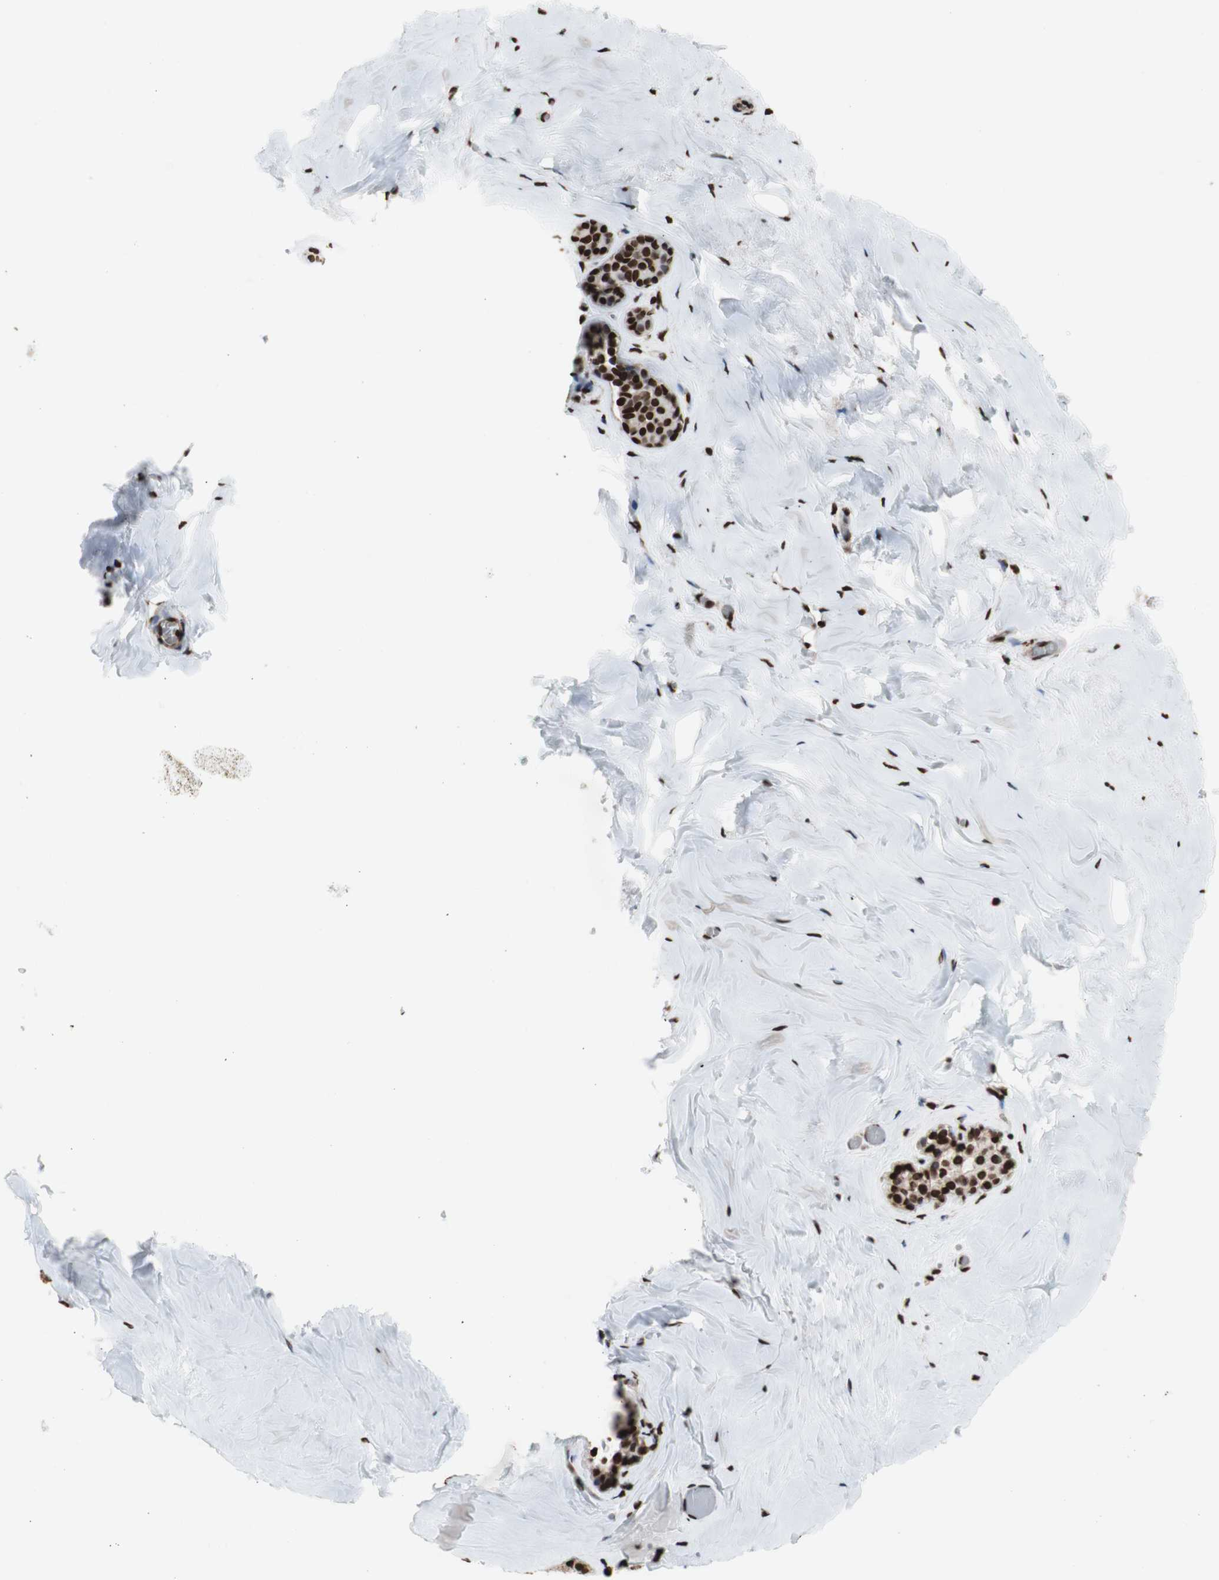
{"staining": {"intensity": "moderate", "quantity": ">75%", "location": "nuclear"}, "tissue": "breast", "cell_type": "Adipocytes", "image_type": "normal", "snomed": [{"axis": "morphology", "description": "Normal tissue, NOS"}, {"axis": "topography", "description": "Breast"}], "caption": "Immunohistochemistry (IHC) image of benign breast: human breast stained using IHC displays medium levels of moderate protein expression localized specifically in the nuclear of adipocytes, appearing as a nuclear brown color.", "gene": "SNAI2", "patient": {"sex": "female", "age": 75}}